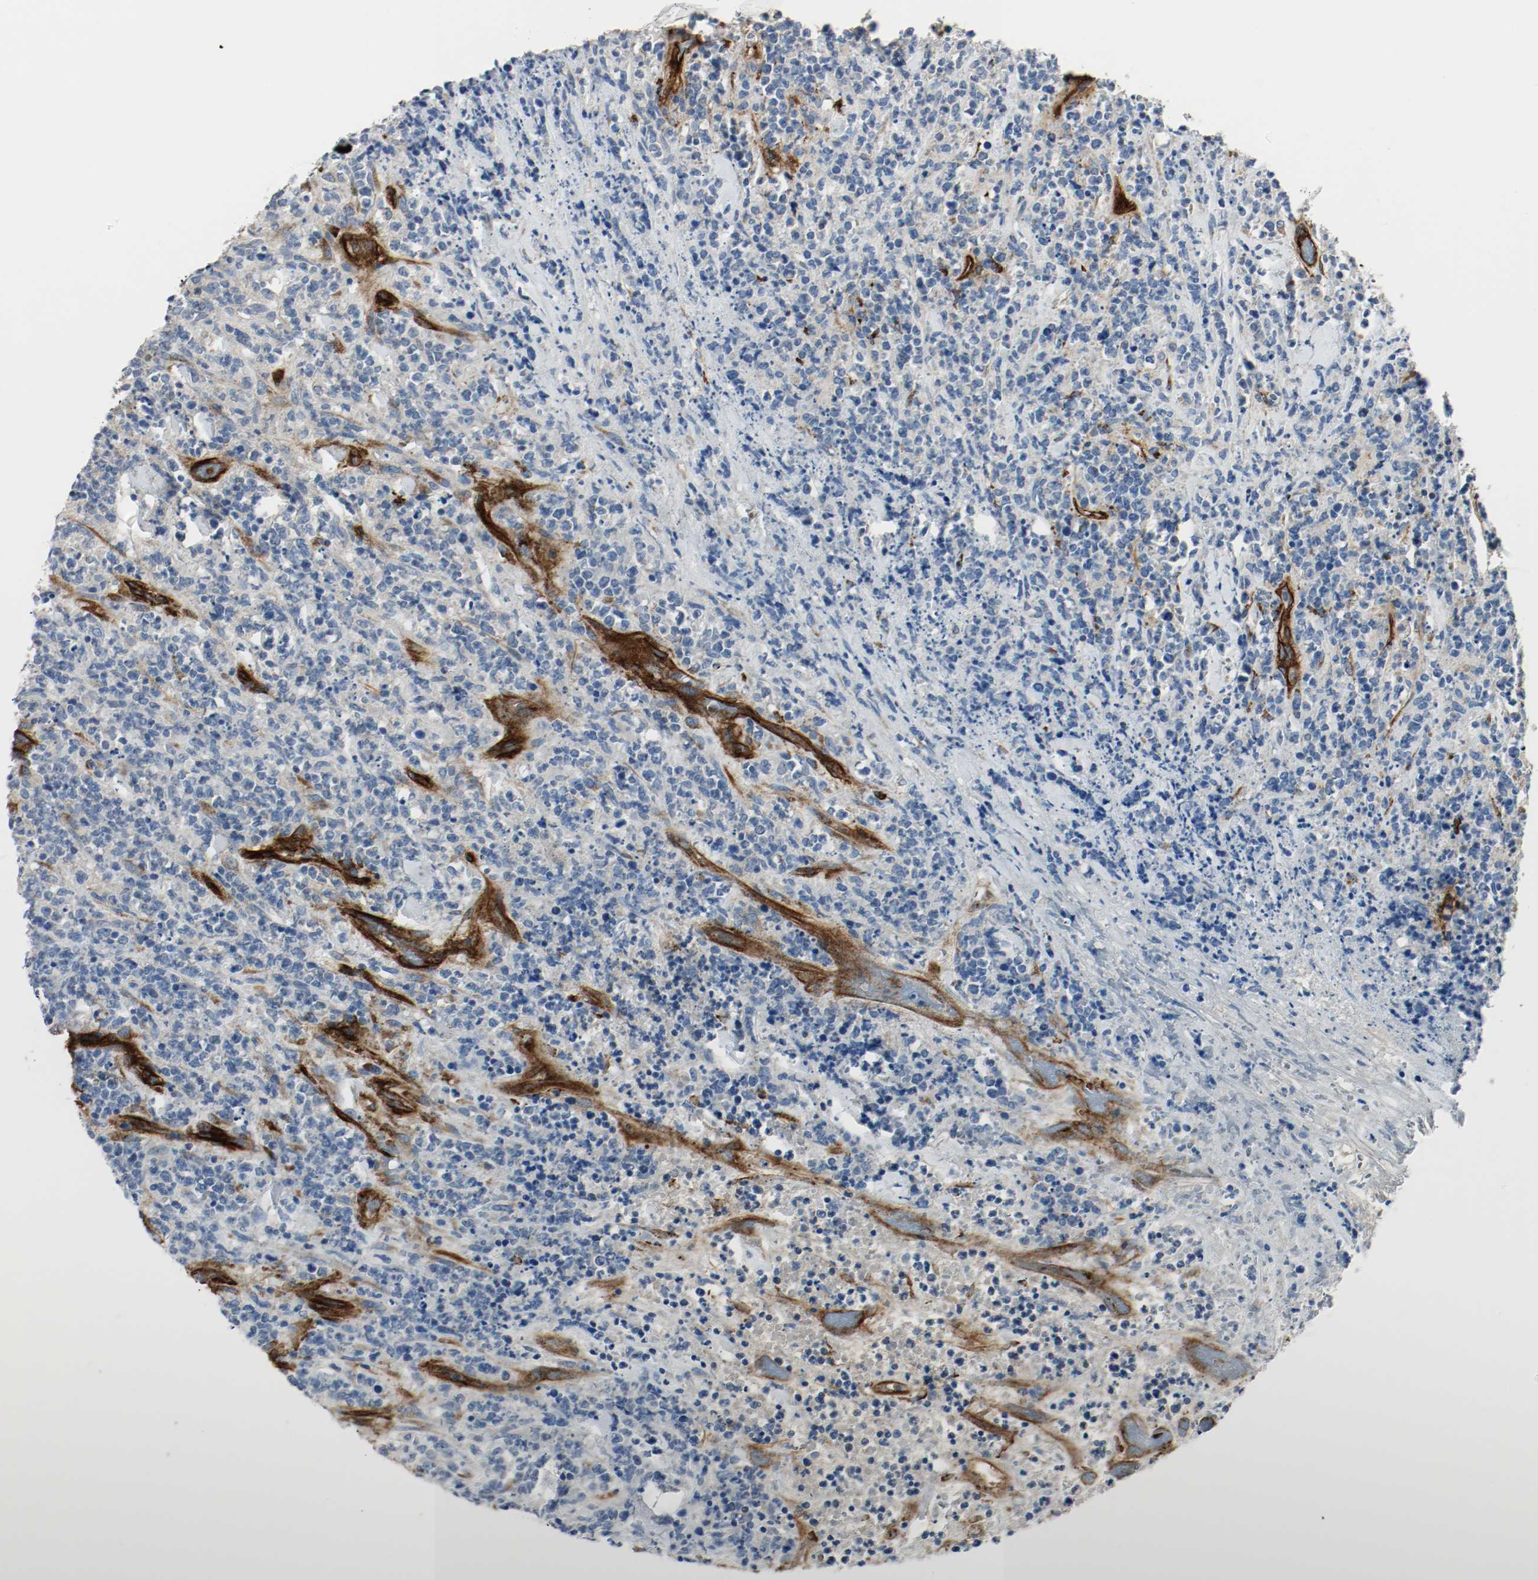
{"staining": {"intensity": "negative", "quantity": "none", "location": "none"}, "tissue": "lymphoma", "cell_type": "Tumor cells", "image_type": "cancer", "snomed": [{"axis": "morphology", "description": "Malignant lymphoma, non-Hodgkin's type, High grade"}, {"axis": "topography", "description": "Soft tissue"}], "caption": "IHC histopathology image of neoplastic tissue: human high-grade malignant lymphoma, non-Hodgkin's type stained with DAB (3,3'-diaminobenzidine) reveals no significant protein expression in tumor cells. (Brightfield microscopy of DAB (3,3'-diaminobenzidine) immunohistochemistry at high magnification).", "gene": "LAMB1", "patient": {"sex": "male", "age": 18}}